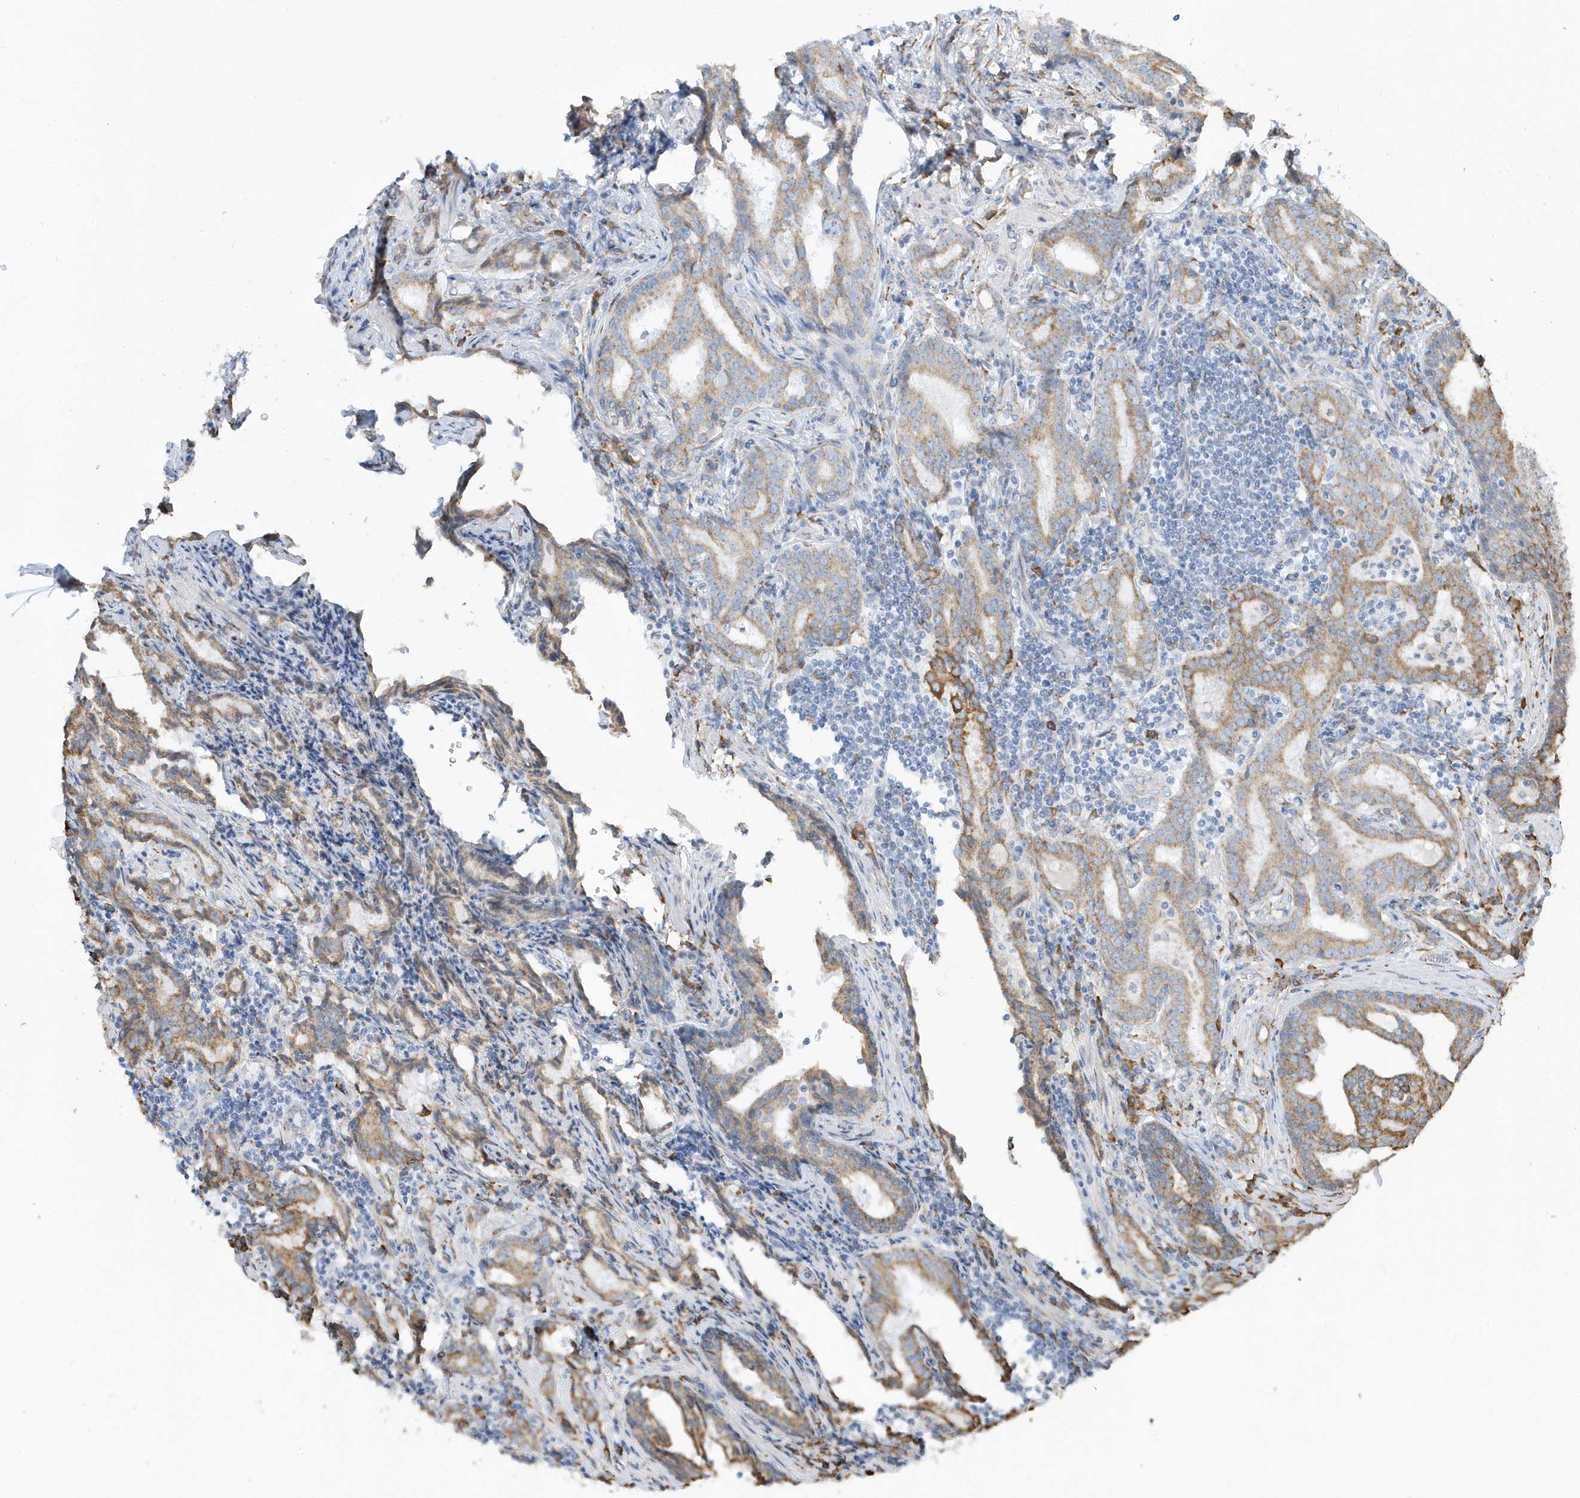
{"staining": {"intensity": "moderate", "quantity": ">75%", "location": "cytoplasmic/membranous"}, "tissue": "prostate cancer", "cell_type": "Tumor cells", "image_type": "cancer", "snomed": [{"axis": "morphology", "description": "Adenocarcinoma, High grade"}, {"axis": "topography", "description": "Prostate"}], "caption": "Brown immunohistochemical staining in human prostate cancer reveals moderate cytoplasmic/membranous expression in about >75% of tumor cells. The protein of interest is shown in brown color, while the nuclei are stained blue.", "gene": "DCAF1", "patient": {"sex": "male", "age": 63}}